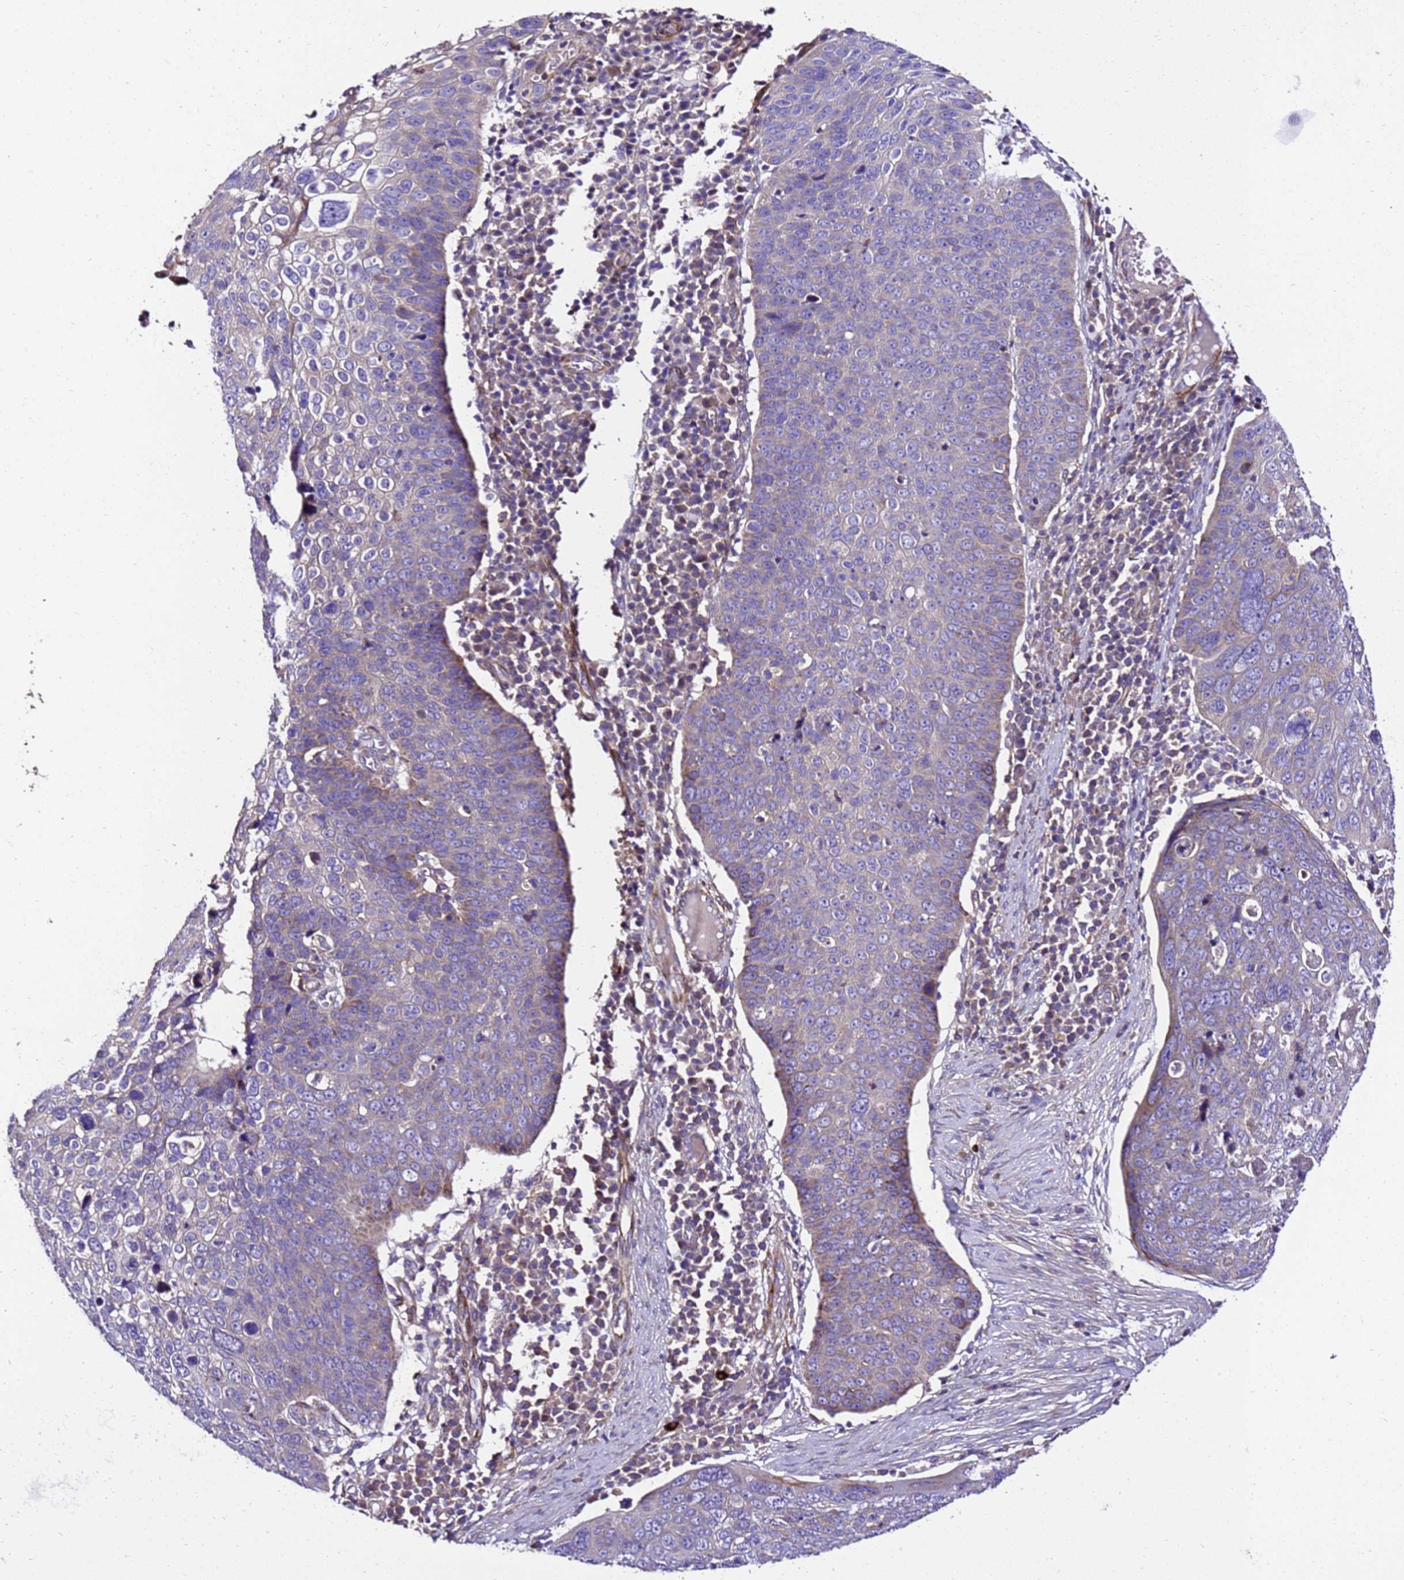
{"staining": {"intensity": "weak", "quantity": "<25%", "location": "cytoplasmic/membranous"}, "tissue": "skin cancer", "cell_type": "Tumor cells", "image_type": "cancer", "snomed": [{"axis": "morphology", "description": "Squamous cell carcinoma, NOS"}, {"axis": "topography", "description": "Skin"}], "caption": "DAB (3,3'-diaminobenzidine) immunohistochemical staining of skin cancer (squamous cell carcinoma) reveals no significant positivity in tumor cells. (Stains: DAB (3,3'-diaminobenzidine) IHC with hematoxylin counter stain, Microscopy: brightfield microscopy at high magnification).", "gene": "ZNF417", "patient": {"sex": "male", "age": 71}}